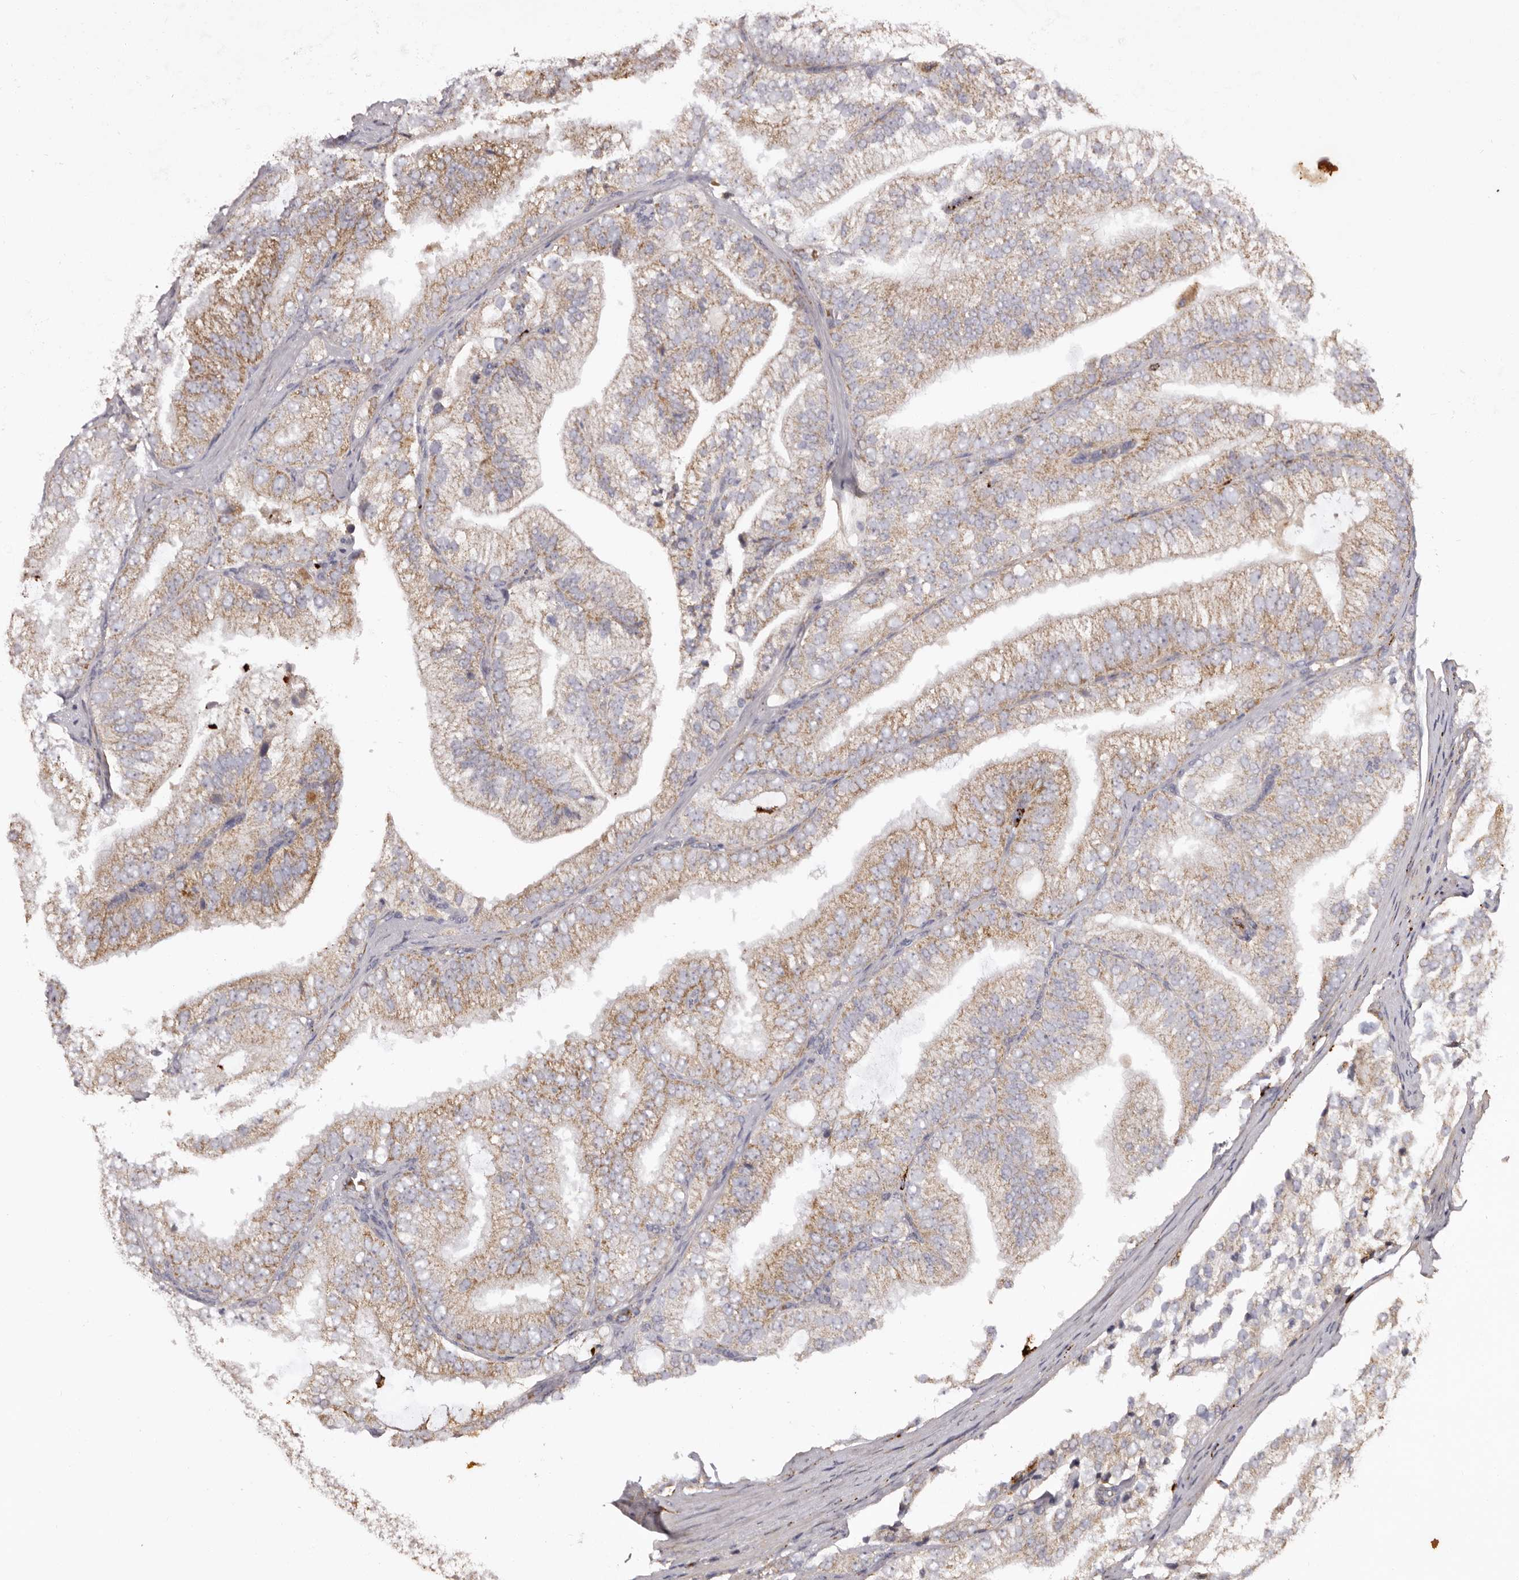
{"staining": {"intensity": "moderate", "quantity": "25%-75%", "location": "cytoplasmic/membranous"}, "tissue": "prostate cancer", "cell_type": "Tumor cells", "image_type": "cancer", "snomed": [{"axis": "morphology", "description": "Adenocarcinoma, High grade"}, {"axis": "topography", "description": "Prostate"}], "caption": "Immunohistochemical staining of prostate cancer (high-grade adenocarcinoma) displays medium levels of moderate cytoplasmic/membranous positivity in about 25%-75% of tumor cells.", "gene": "MECR", "patient": {"sex": "male", "age": 58}}